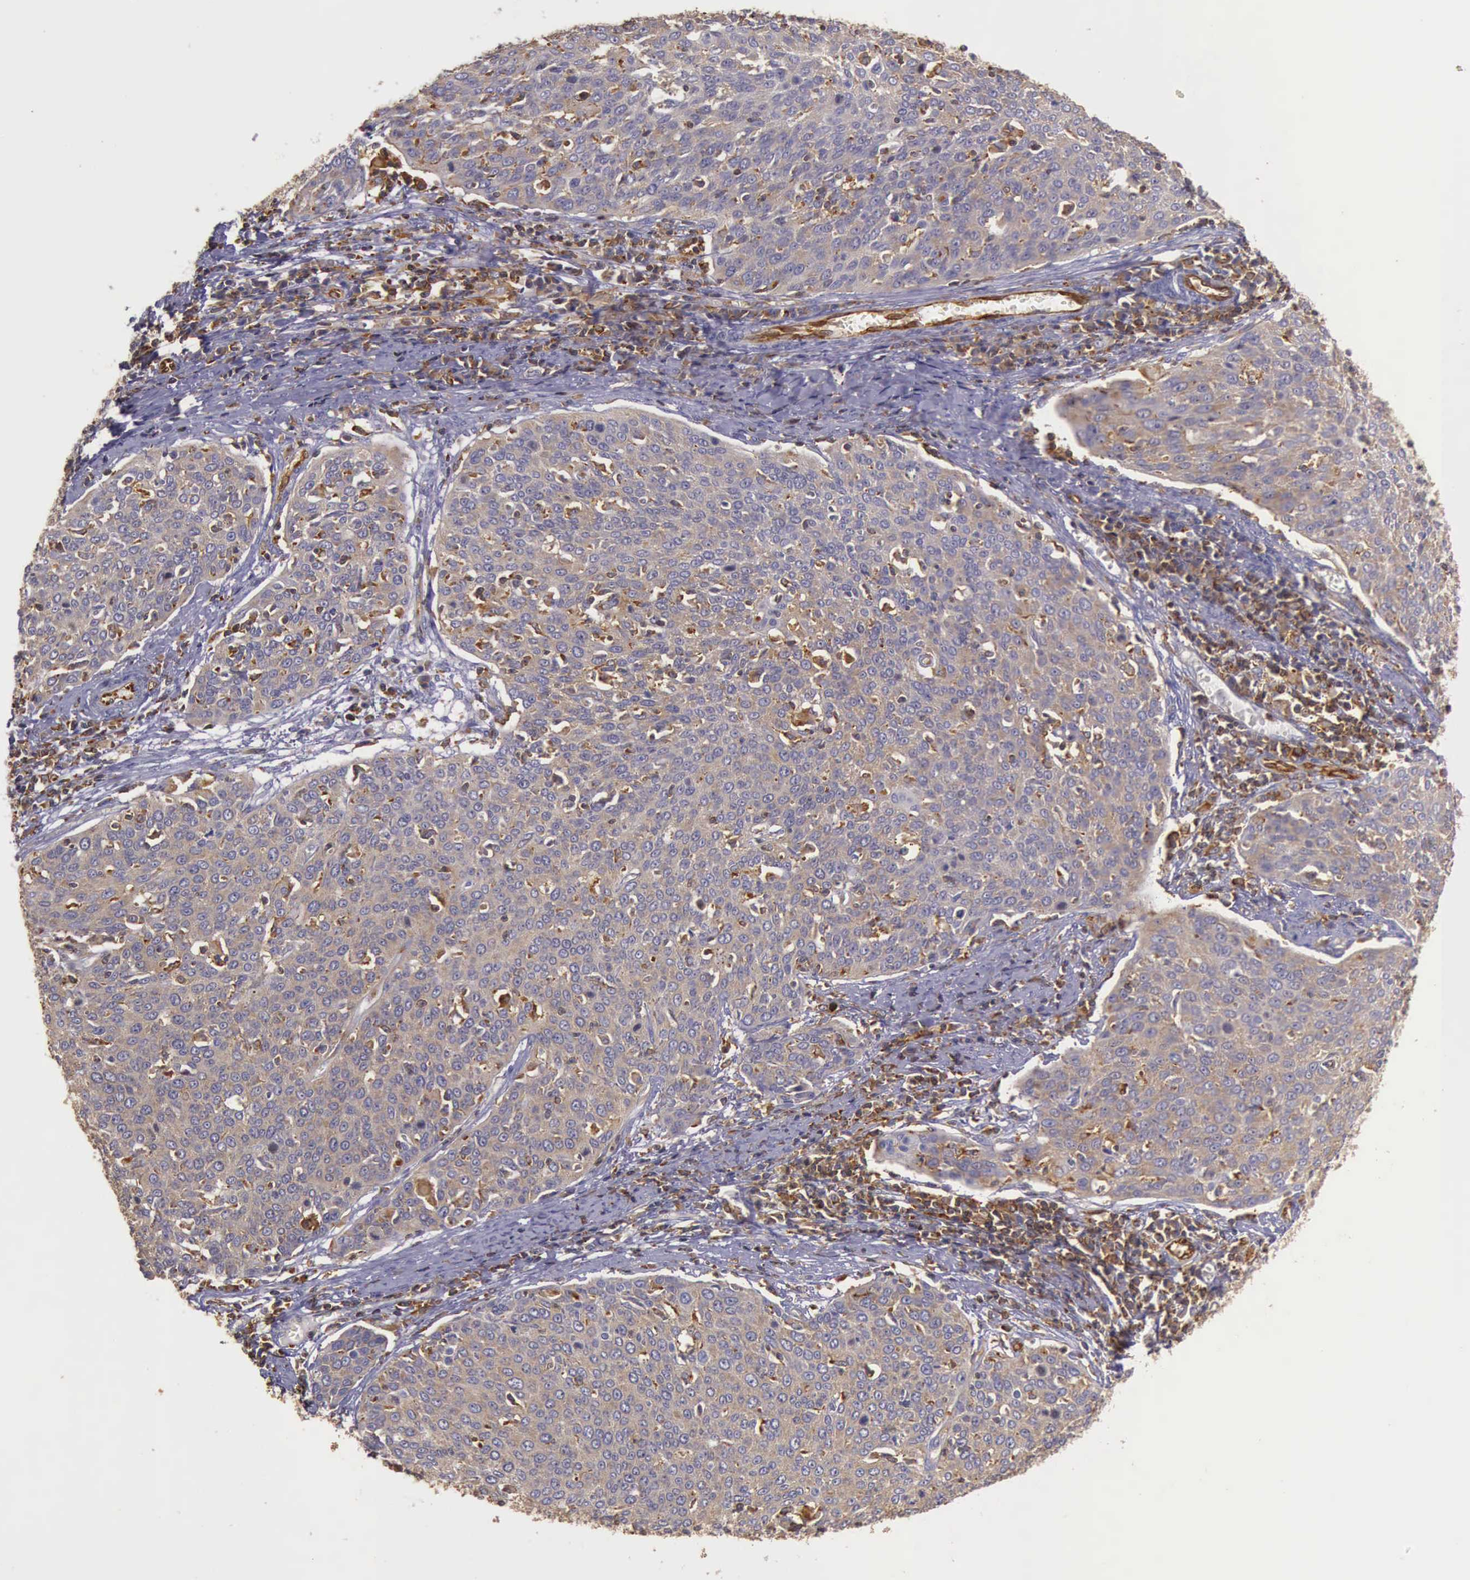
{"staining": {"intensity": "weak", "quantity": ">75%", "location": "cytoplasmic/membranous"}, "tissue": "cervical cancer", "cell_type": "Tumor cells", "image_type": "cancer", "snomed": [{"axis": "morphology", "description": "Squamous cell carcinoma, NOS"}, {"axis": "topography", "description": "Cervix"}], "caption": "Human squamous cell carcinoma (cervical) stained for a protein (brown) shows weak cytoplasmic/membranous positive expression in about >75% of tumor cells.", "gene": "ARHGAP4", "patient": {"sex": "female", "age": 38}}